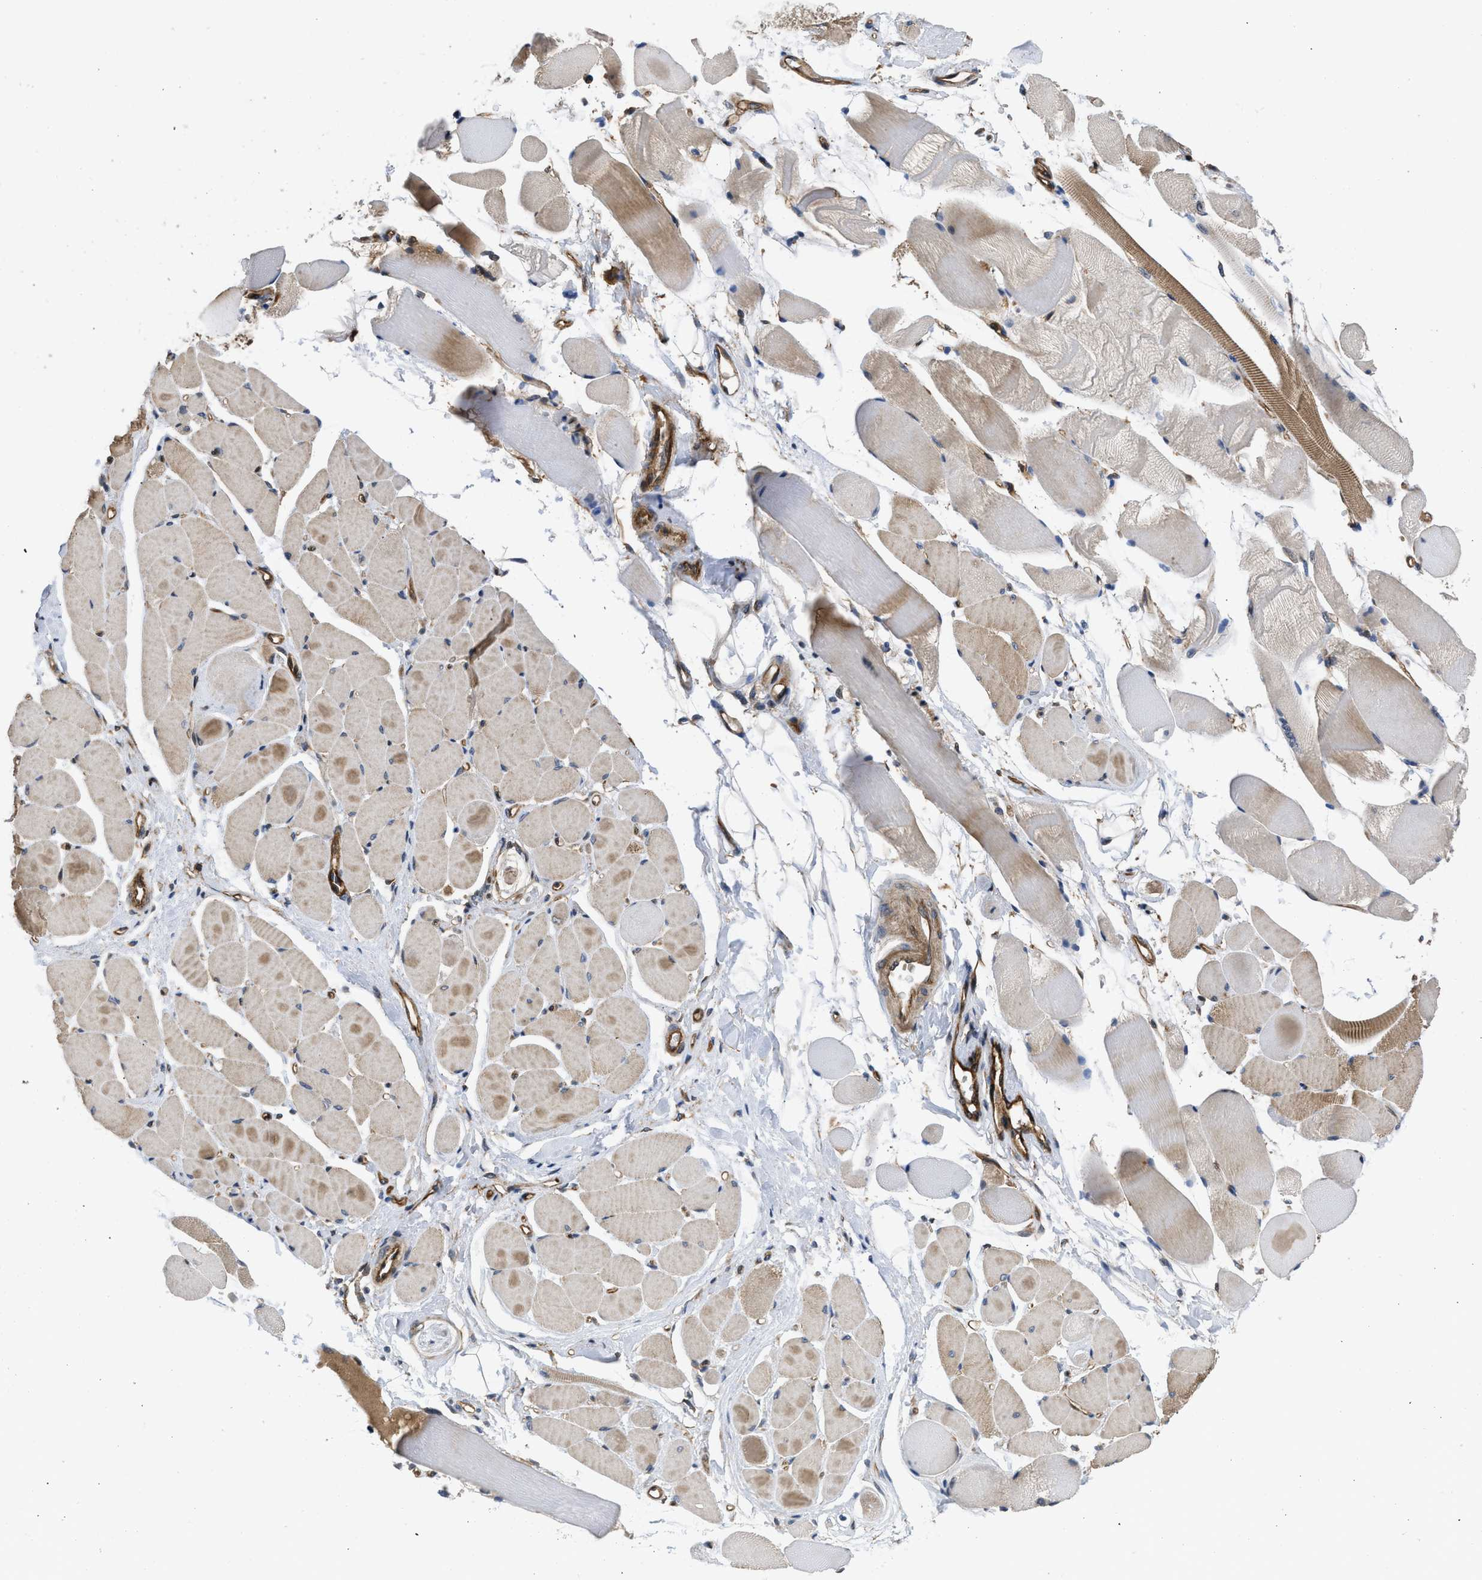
{"staining": {"intensity": "moderate", "quantity": "25%-75%", "location": "cytoplasmic/membranous"}, "tissue": "skeletal muscle", "cell_type": "Myocytes", "image_type": "normal", "snomed": [{"axis": "morphology", "description": "Normal tissue, NOS"}, {"axis": "topography", "description": "Skeletal muscle"}, {"axis": "topography", "description": "Peripheral nerve tissue"}], "caption": "Immunohistochemistry staining of unremarkable skeletal muscle, which displays medium levels of moderate cytoplasmic/membranous positivity in approximately 25%-75% of myocytes indicating moderate cytoplasmic/membranous protein staining. The staining was performed using DAB (brown) for protein detection and nuclei were counterstained in hematoxylin (blue).", "gene": "GPATCH2L", "patient": {"sex": "female", "age": 84}}